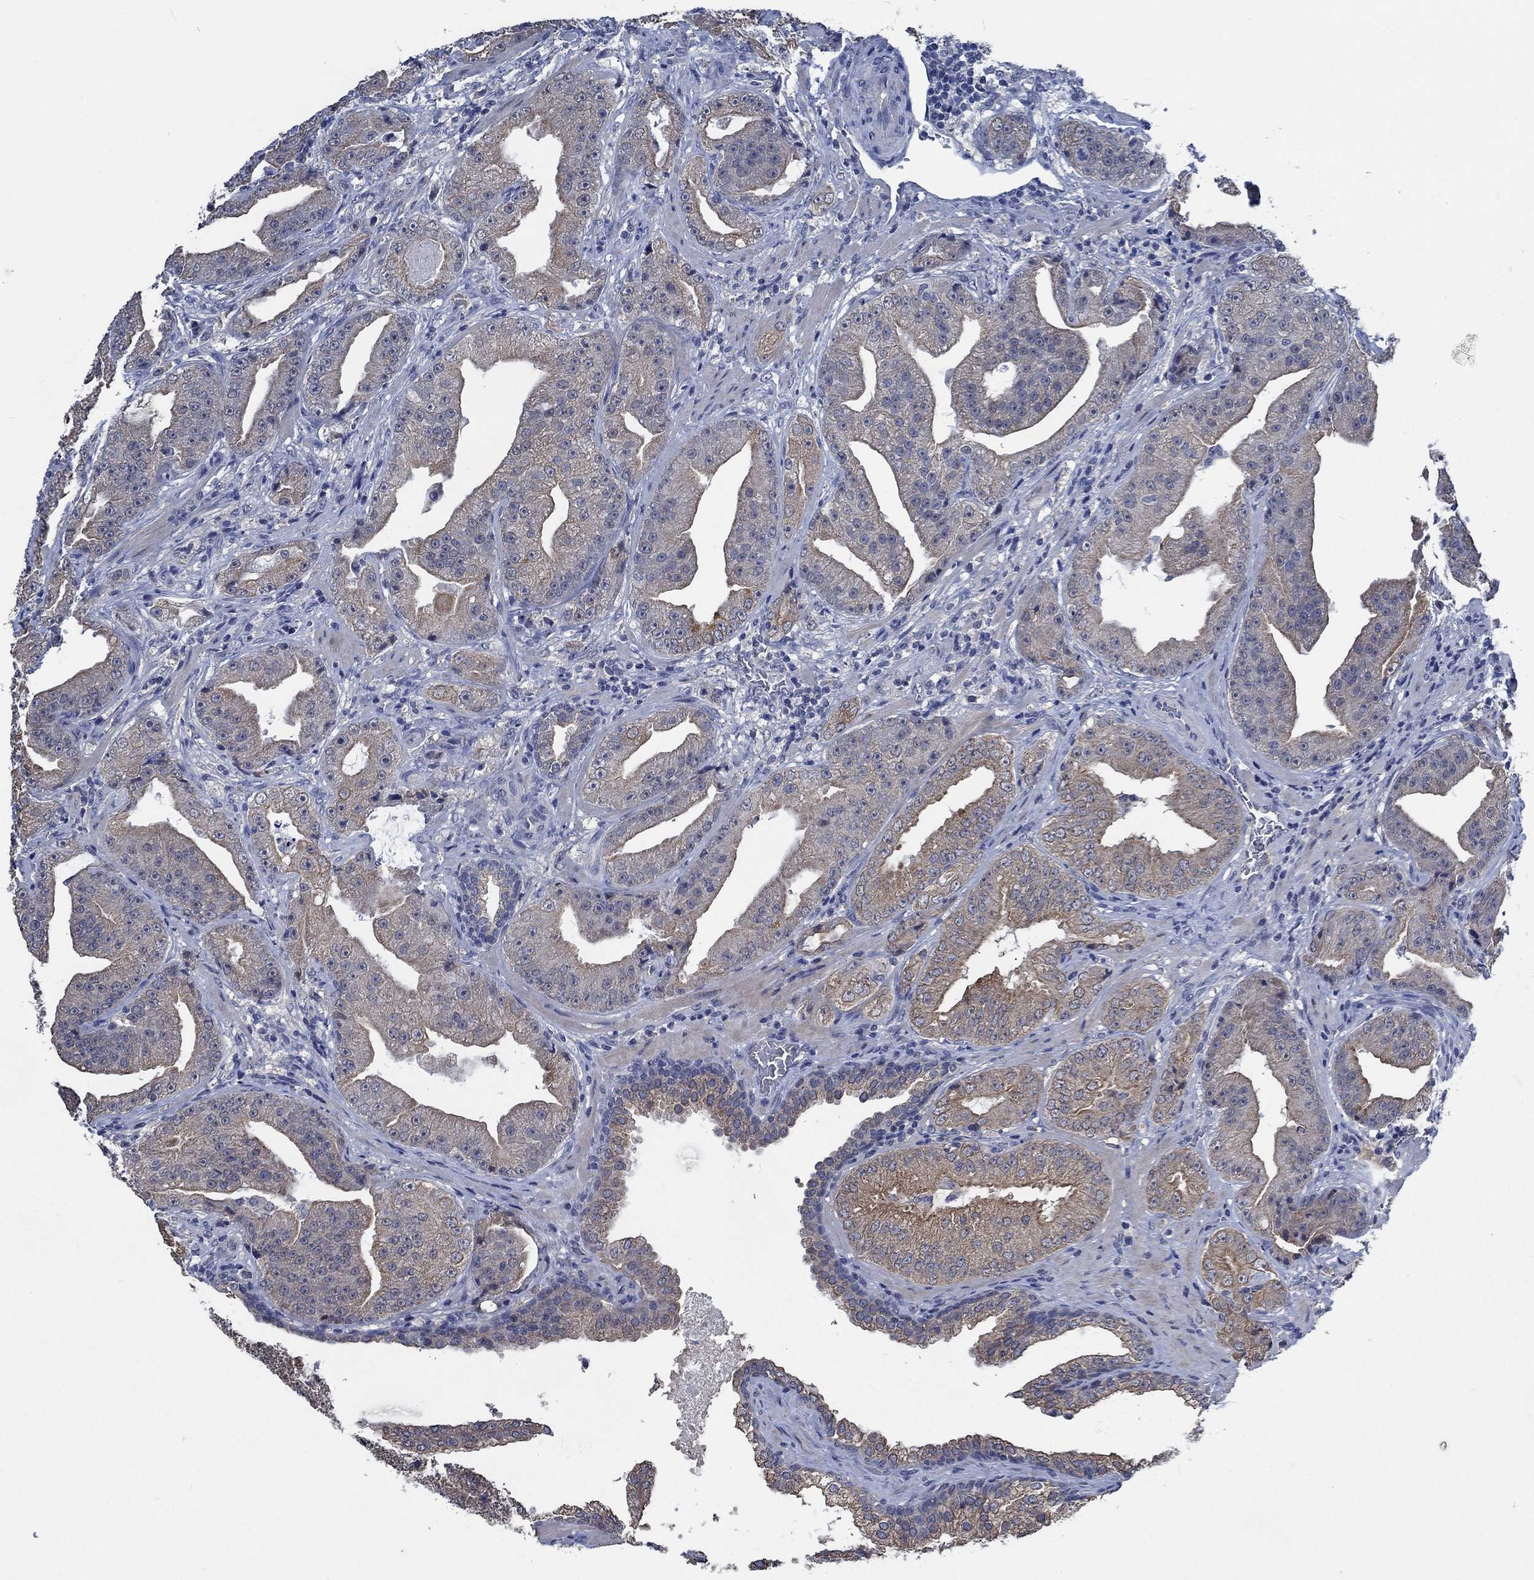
{"staining": {"intensity": "moderate", "quantity": "25%-75%", "location": "cytoplasmic/membranous"}, "tissue": "prostate cancer", "cell_type": "Tumor cells", "image_type": "cancer", "snomed": [{"axis": "morphology", "description": "Adenocarcinoma, Low grade"}, {"axis": "topography", "description": "Prostate"}], "caption": "Immunohistochemistry histopathology image of neoplastic tissue: prostate low-grade adenocarcinoma stained using immunohistochemistry demonstrates medium levels of moderate protein expression localized specifically in the cytoplasmic/membranous of tumor cells, appearing as a cytoplasmic/membranous brown color.", "gene": "OBSCN", "patient": {"sex": "male", "age": 62}}